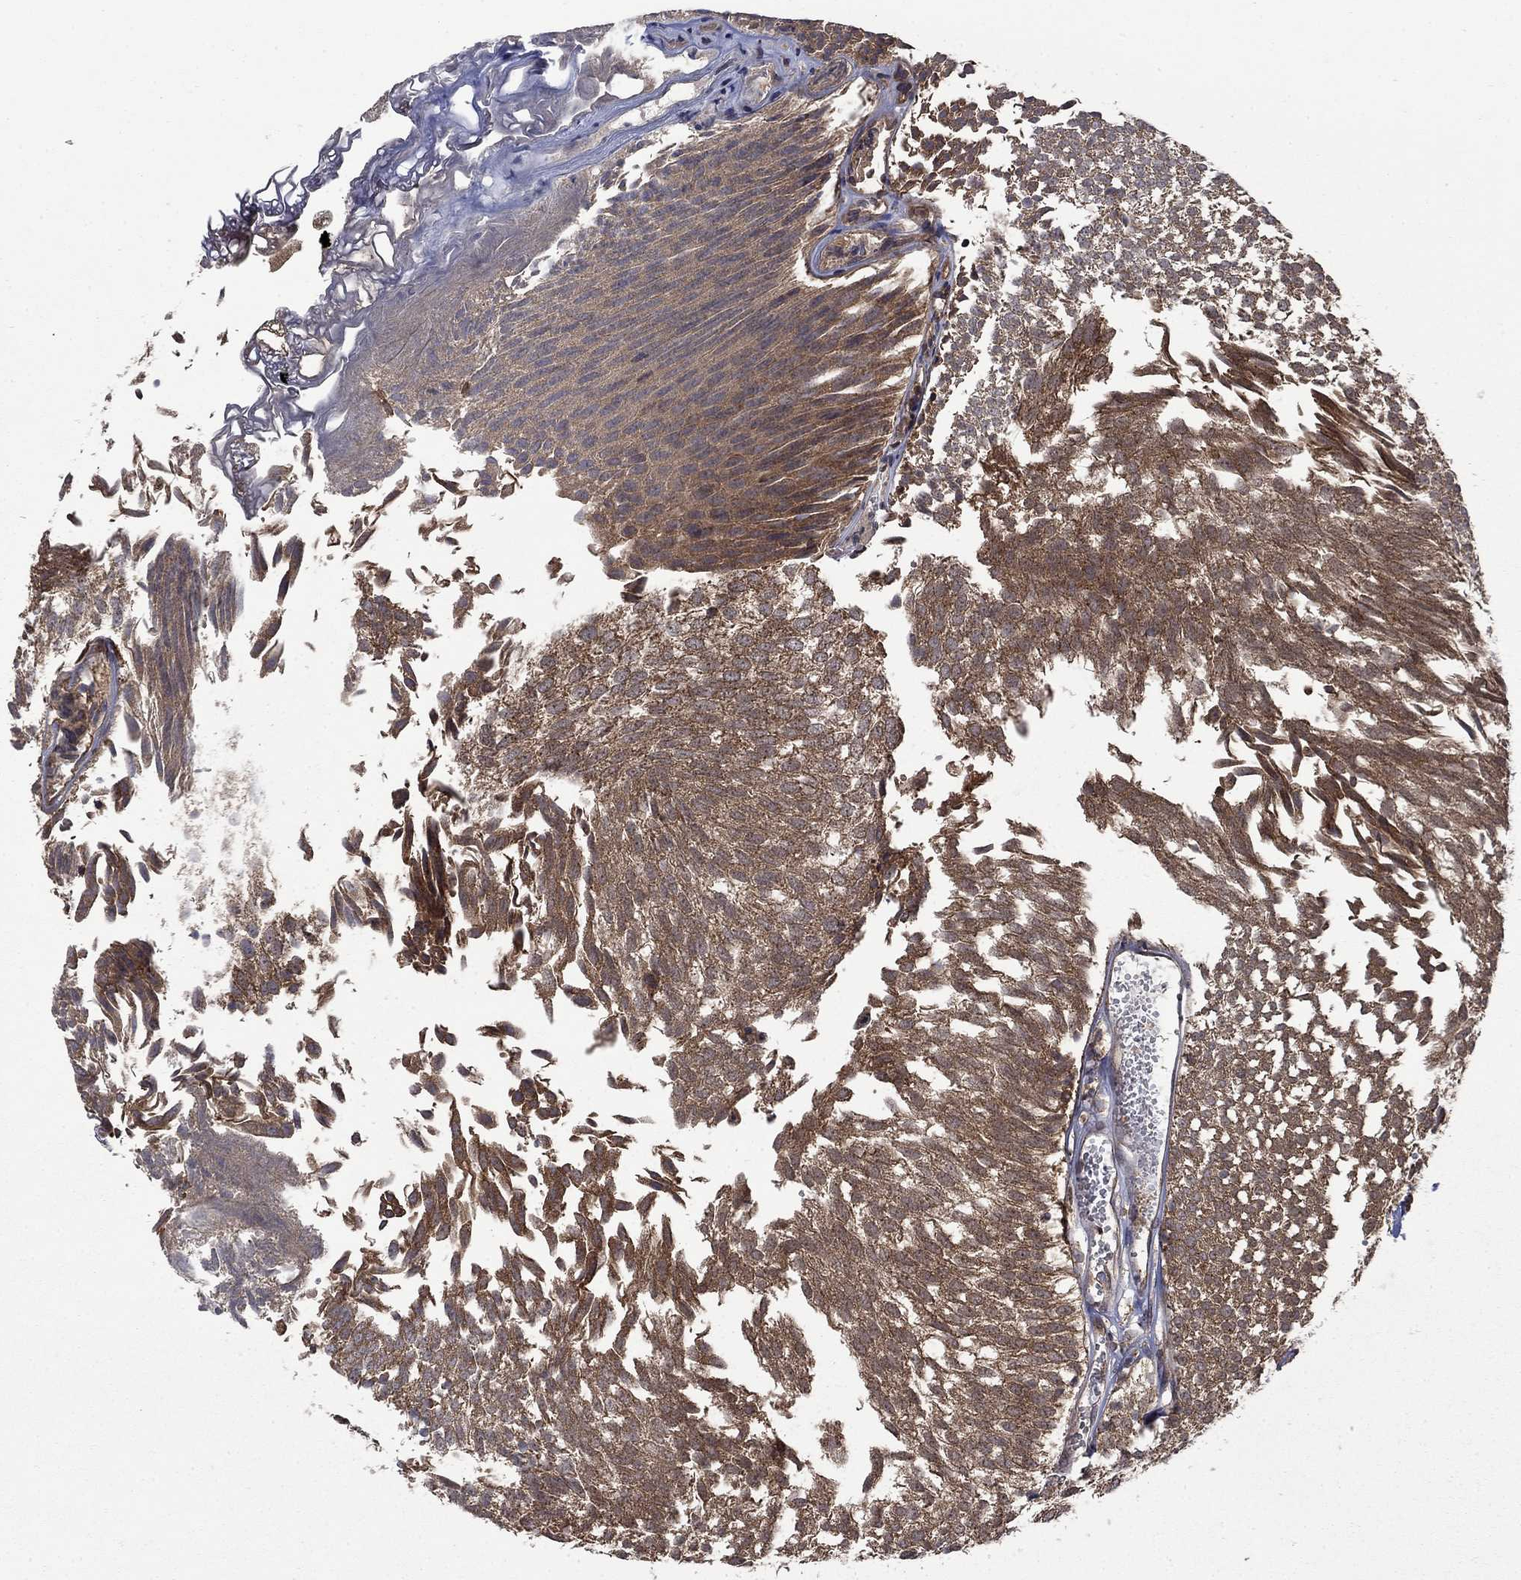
{"staining": {"intensity": "strong", "quantity": "25%-75%", "location": "cytoplasmic/membranous"}, "tissue": "urothelial cancer", "cell_type": "Tumor cells", "image_type": "cancer", "snomed": [{"axis": "morphology", "description": "Urothelial carcinoma, Low grade"}, {"axis": "topography", "description": "Urinary bladder"}], "caption": "Immunohistochemistry (IHC) (DAB) staining of urothelial carcinoma (low-grade) reveals strong cytoplasmic/membranous protein staining in about 25%-75% of tumor cells.", "gene": "IFI35", "patient": {"sex": "male", "age": 52}}